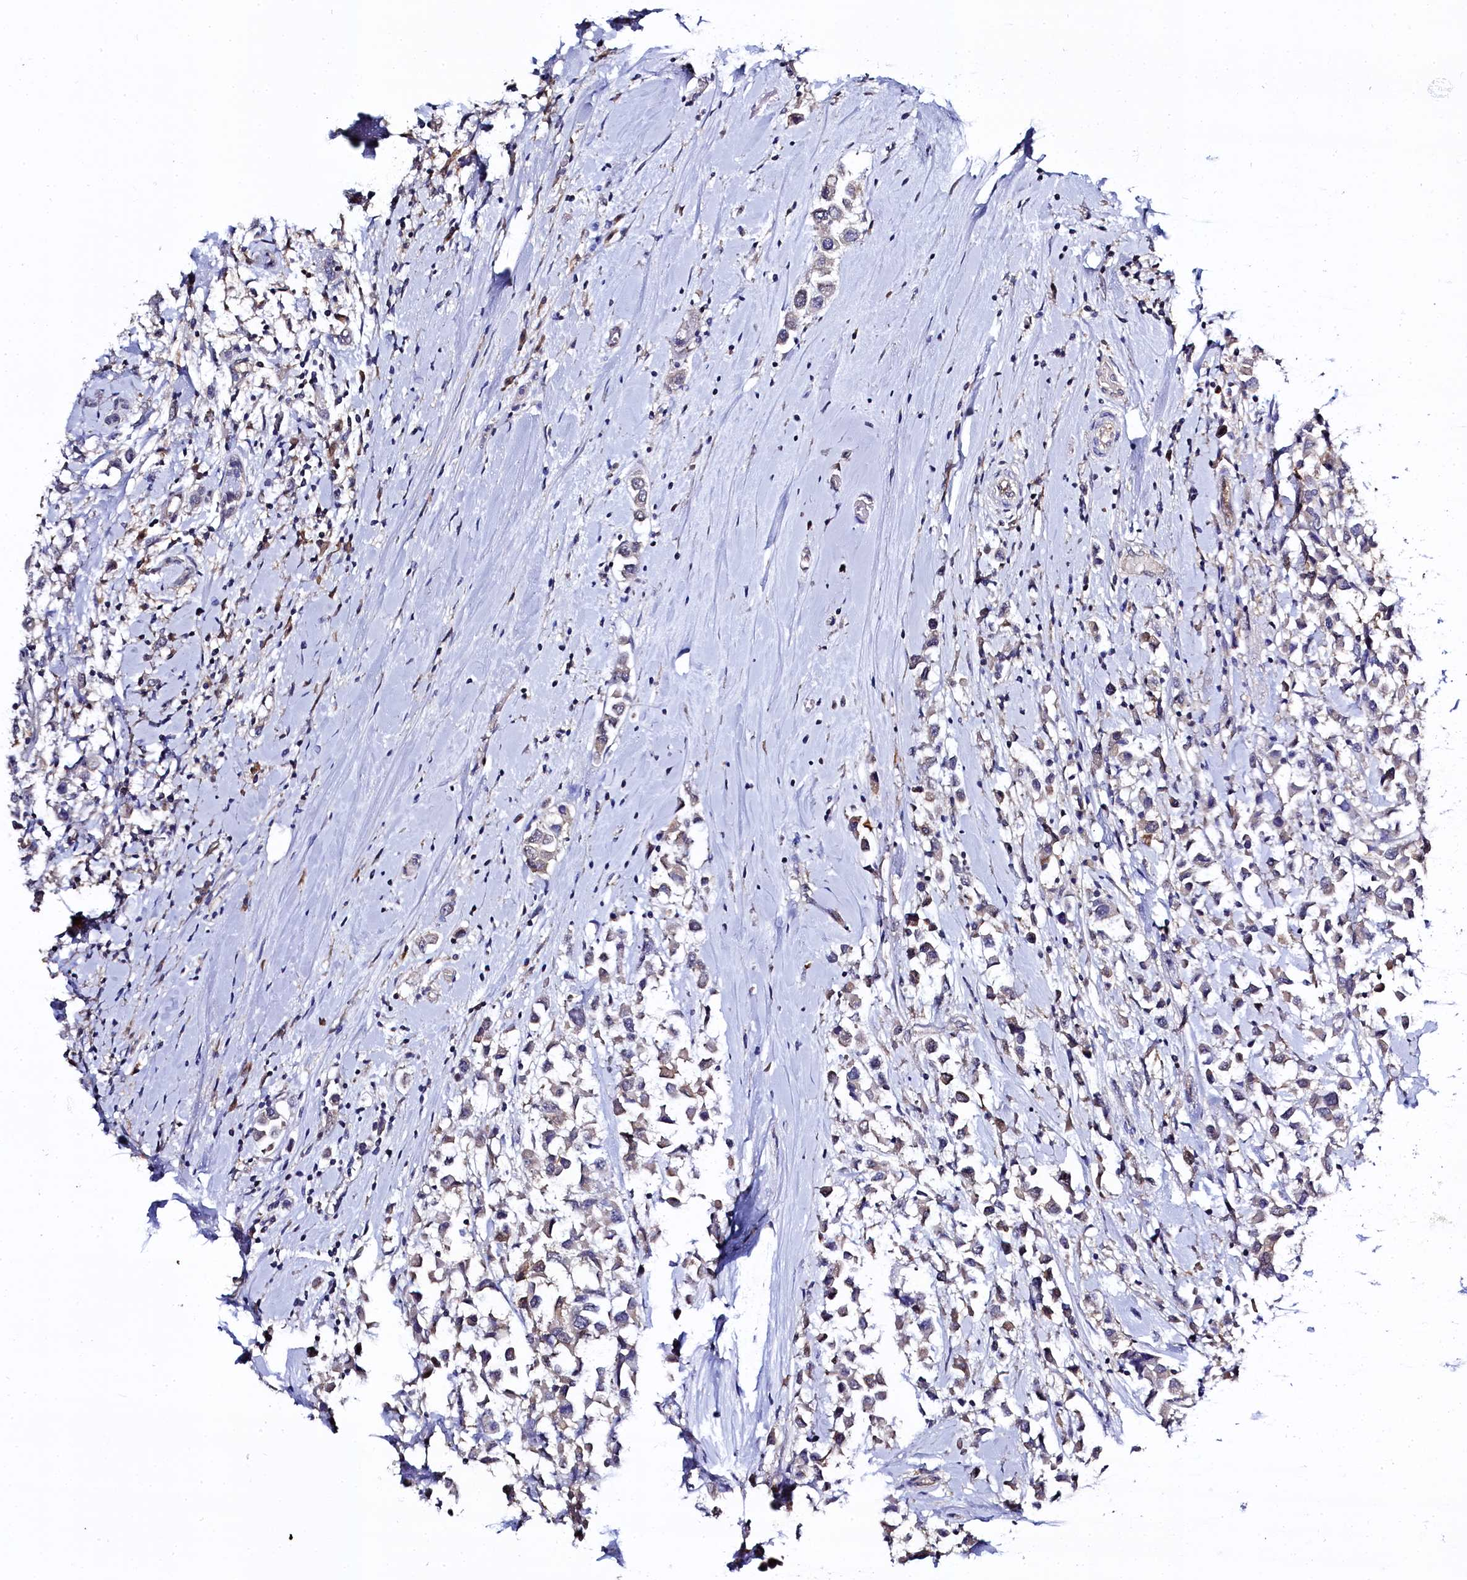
{"staining": {"intensity": "negative", "quantity": "none", "location": "none"}, "tissue": "breast cancer", "cell_type": "Tumor cells", "image_type": "cancer", "snomed": [{"axis": "morphology", "description": "Duct carcinoma"}, {"axis": "topography", "description": "Breast"}], "caption": "A high-resolution micrograph shows immunohistochemistry (IHC) staining of intraductal carcinoma (breast), which displays no significant positivity in tumor cells.", "gene": "C11orf54", "patient": {"sex": "female", "age": 61}}